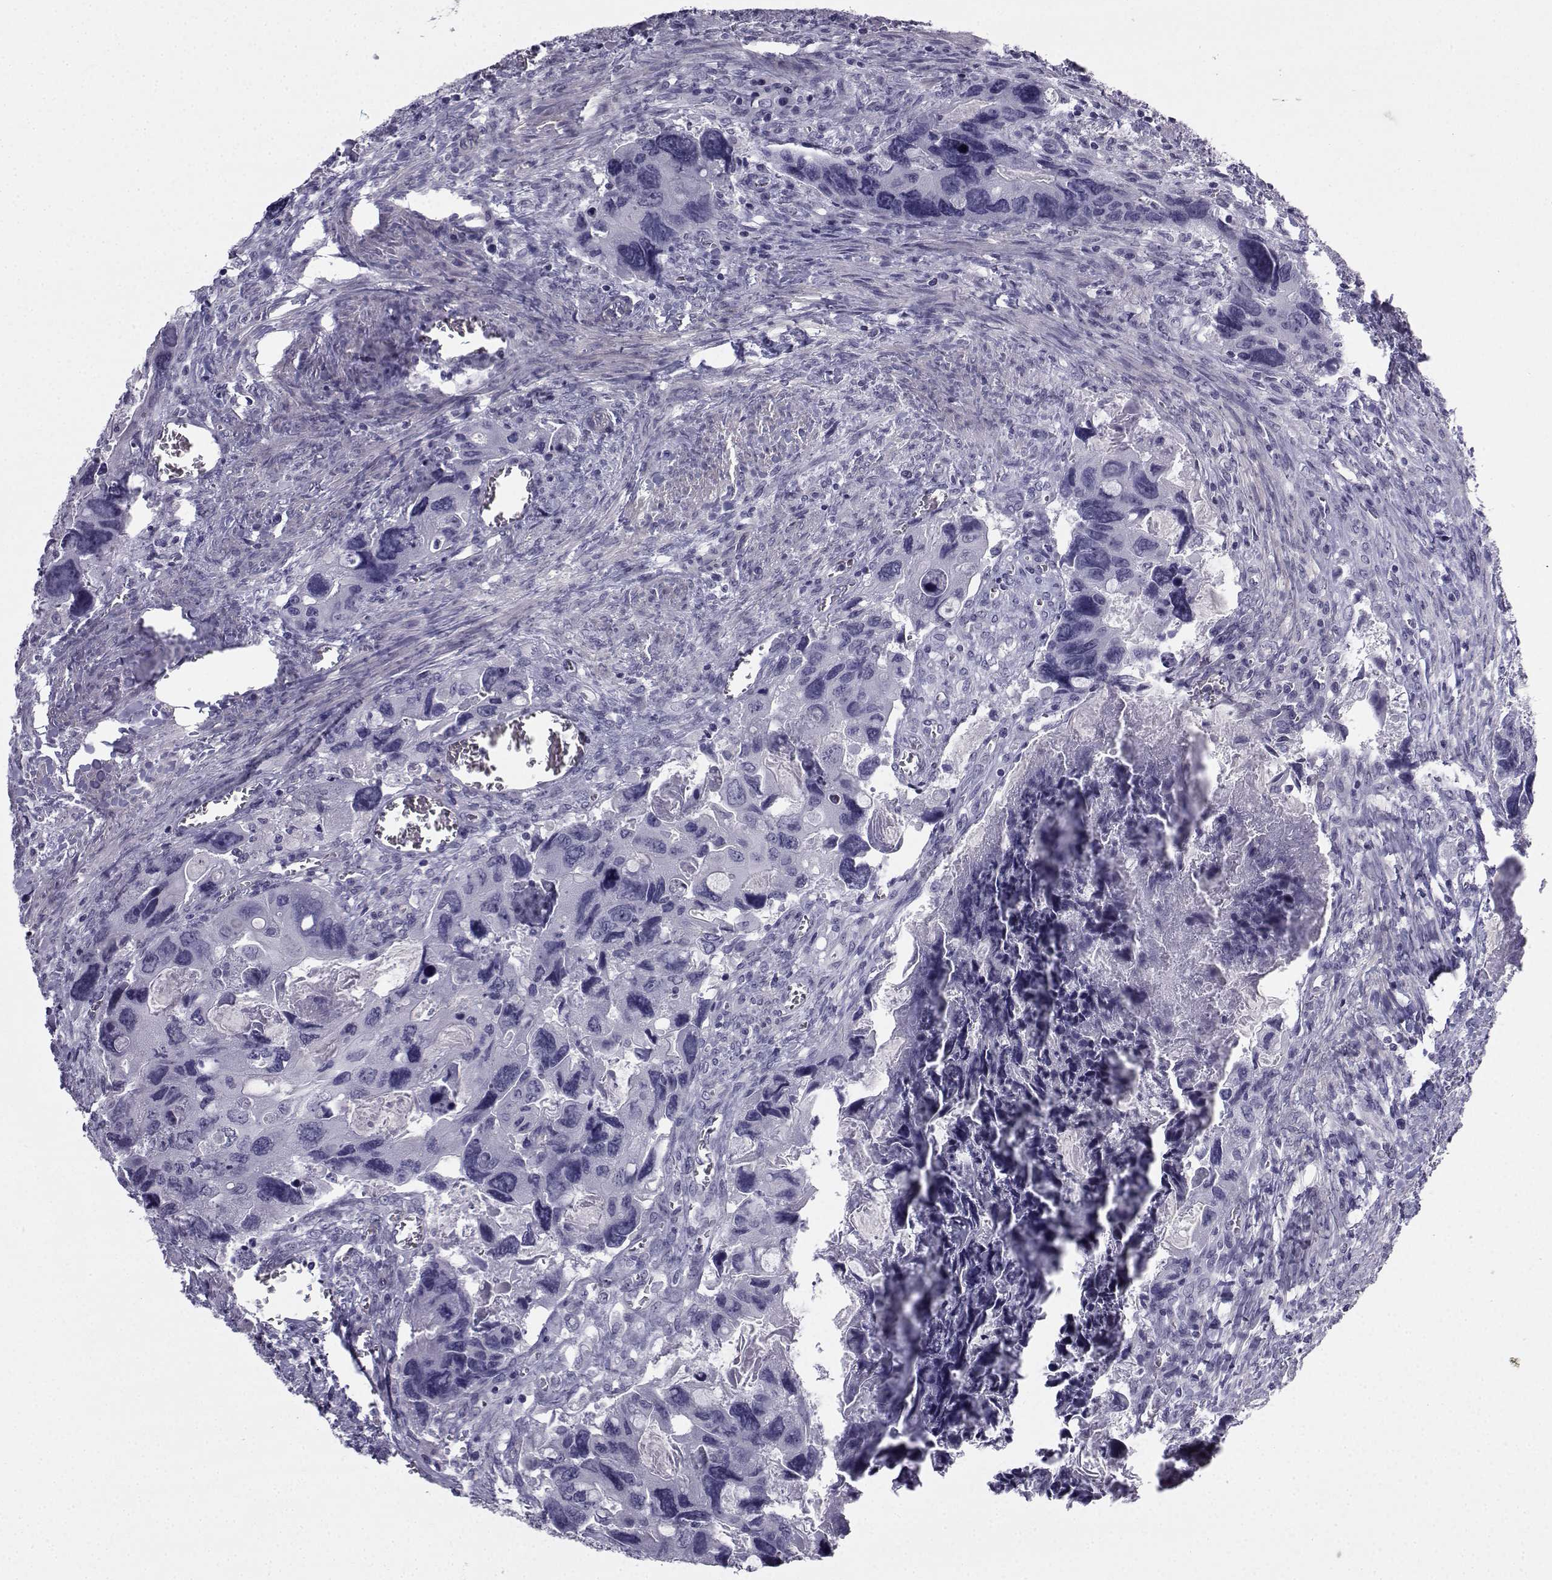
{"staining": {"intensity": "negative", "quantity": "none", "location": "none"}, "tissue": "colorectal cancer", "cell_type": "Tumor cells", "image_type": "cancer", "snomed": [{"axis": "morphology", "description": "Adenocarcinoma, NOS"}, {"axis": "topography", "description": "Rectum"}], "caption": "Tumor cells show no significant positivity in colorectal cancer (adenocarcinoma).", "gene": "SPANXD", "patient": {"sex": "male", "age": 62}}